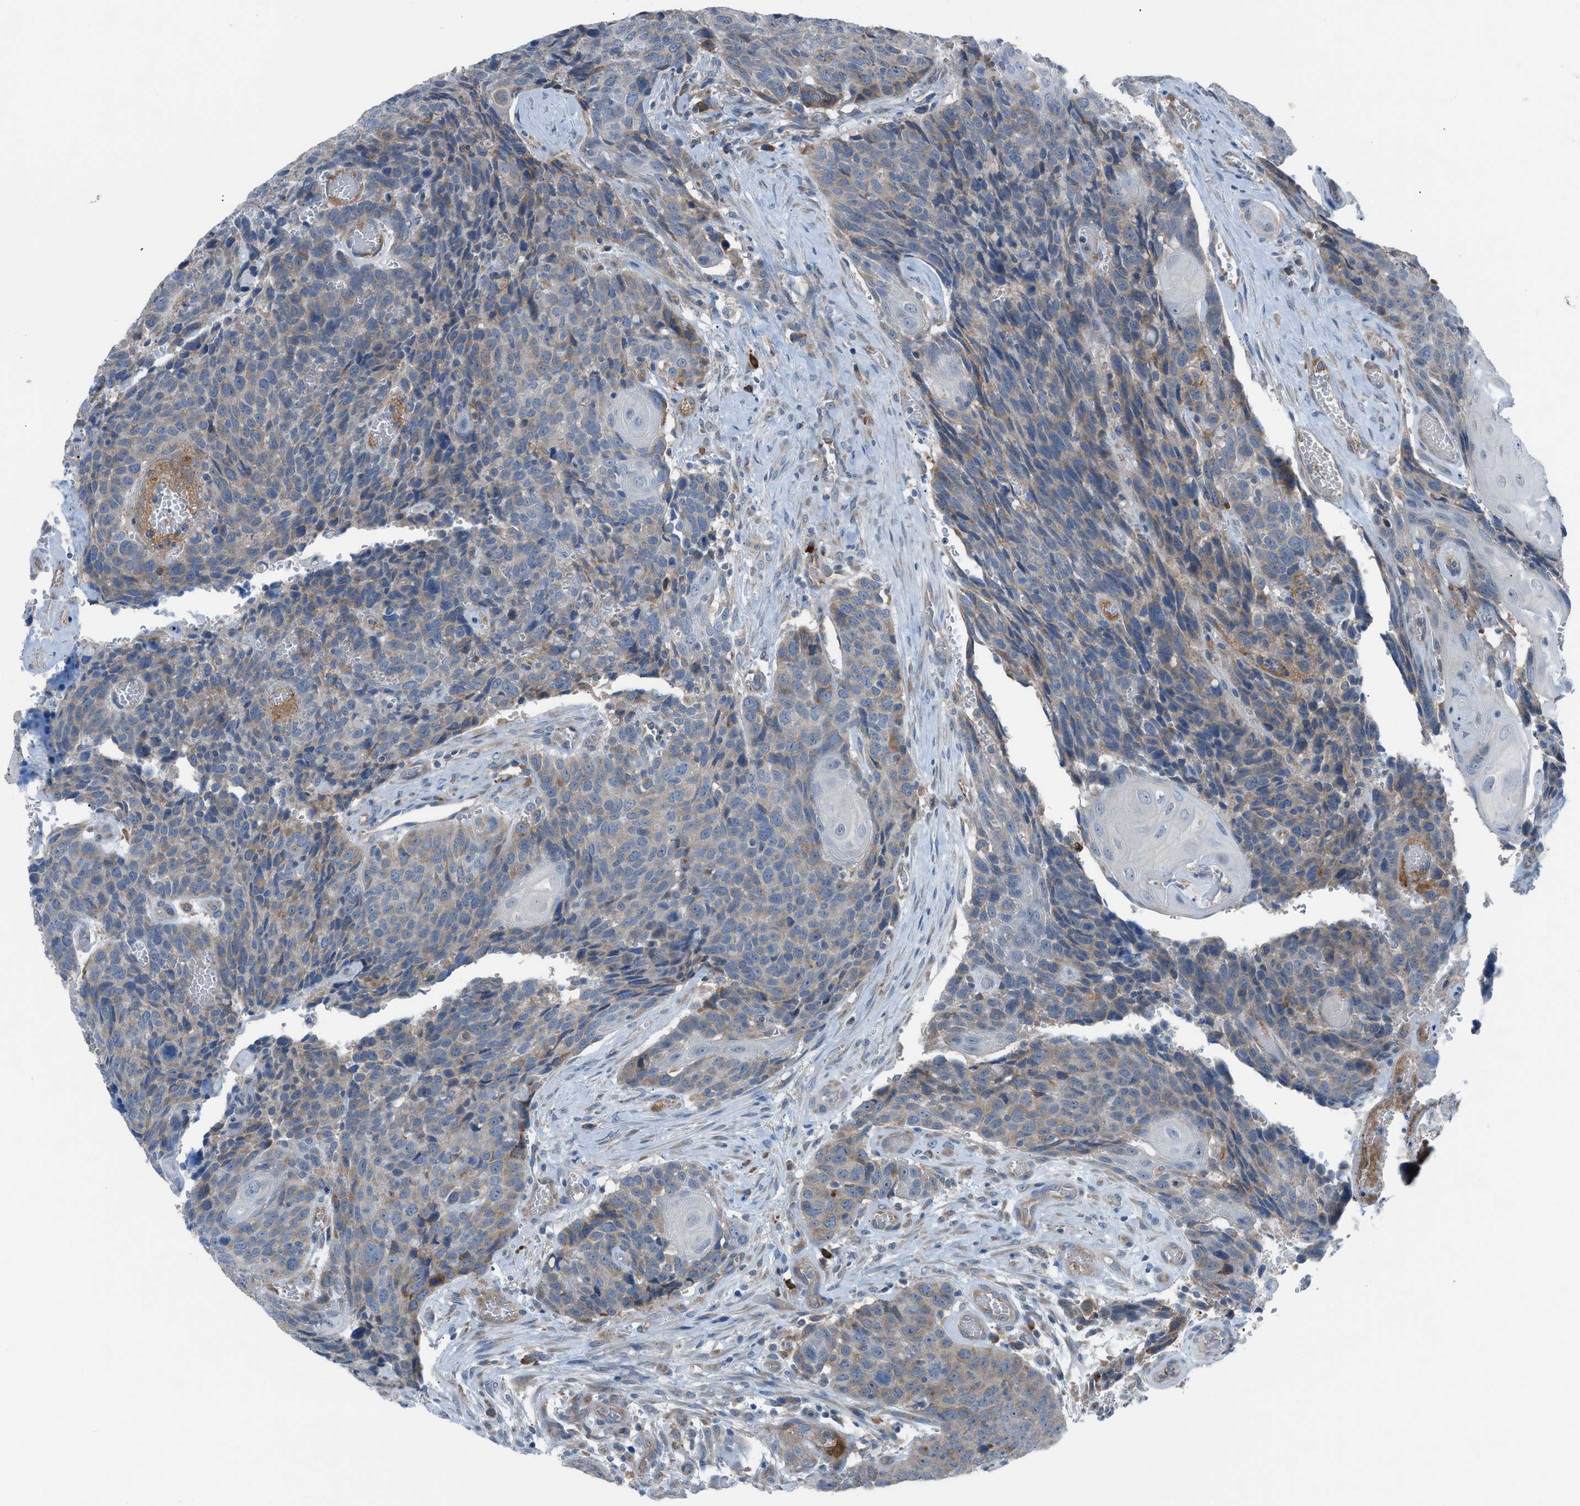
{"staining": {"intensity": "weak", "quantity": "<25%", "location": "cytoplasmic/membranous"}, "tissue": "head and neck cancer", "cell_type": "Tumor cells", "image_type": "cancer", "snomed": [{"axis": "morphology", "description": "Squamous cell carcinoma, NOS"}, {"axis": "topography", "description": "Head-Neck"}], "caption": "Immunohistochemical staining of human head and neck cancer exhibits no significant expression in tumor cells. (DAB (3,3'-diaminobenzidine) immunohistochemistry (IHC) visualized using brightfield microscopy, high magnification).", "gene": "HEG1", "patient": {"sex": "male", "age": 66}}